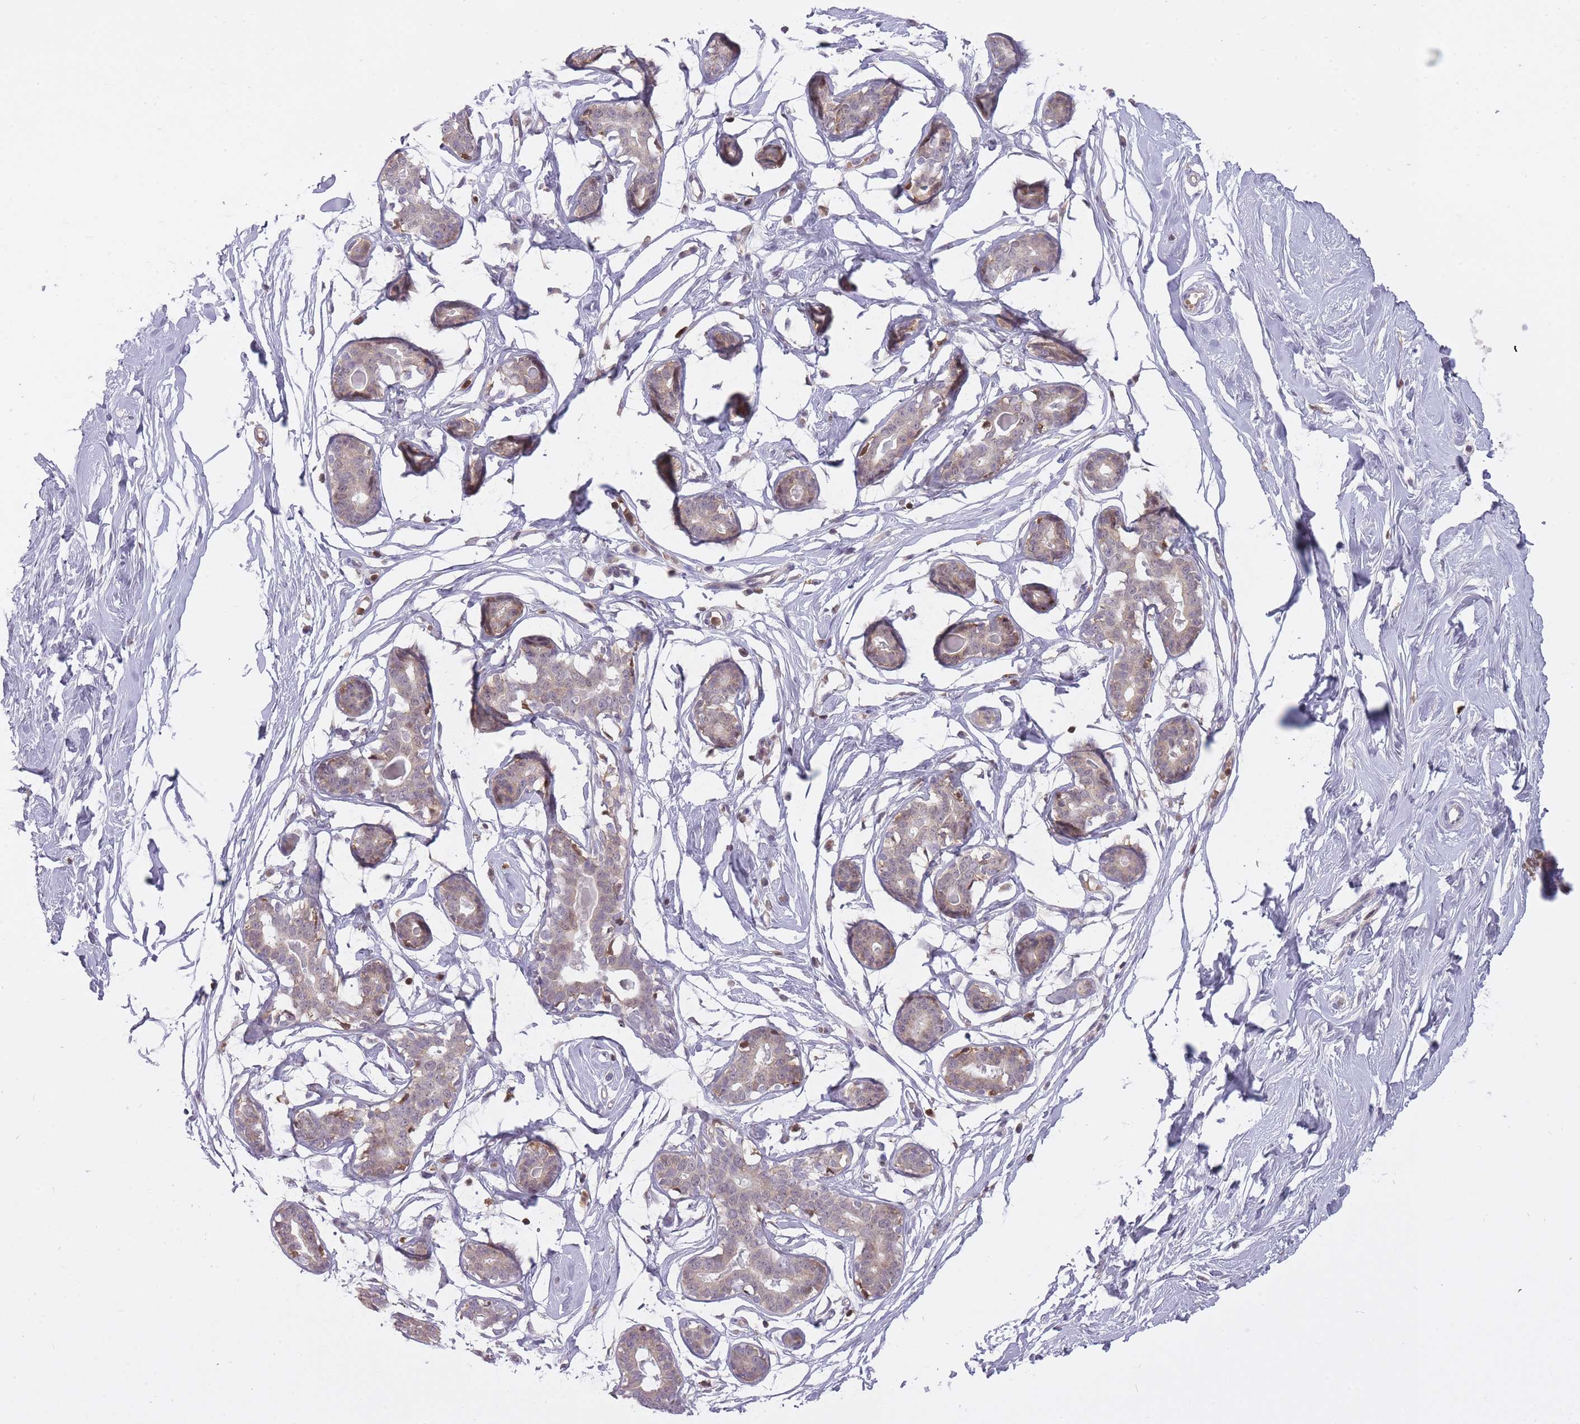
{"staining": {"intensity": "negative", "quantity": "none", "location": "none"}, "tissue": "breast", "cell_type": "Adipocytes", "image_type": "normal", "snomed": [{"axis": "morphology", "description": "Normal tissue, NOS"}, {"axis": "morphology", "description": "Adenoma, NOS"}, {"axis": "topography", "description": "Breast"}], "caption": "Immunohistochemistry (IHC) histopathology image of unremarkable breast: breast stained with DAB (3,3'-diaminobenzidine) demonstrates no significant protein positivity in adipocytes. (Stains: DAB immunohistochemistry (IHC) with hematoxylin counter stain, Microscopy: brightfield microscopy at high magnification).", "gene": "CXorf38", "patient": {"sex": "female", "age": 23}}